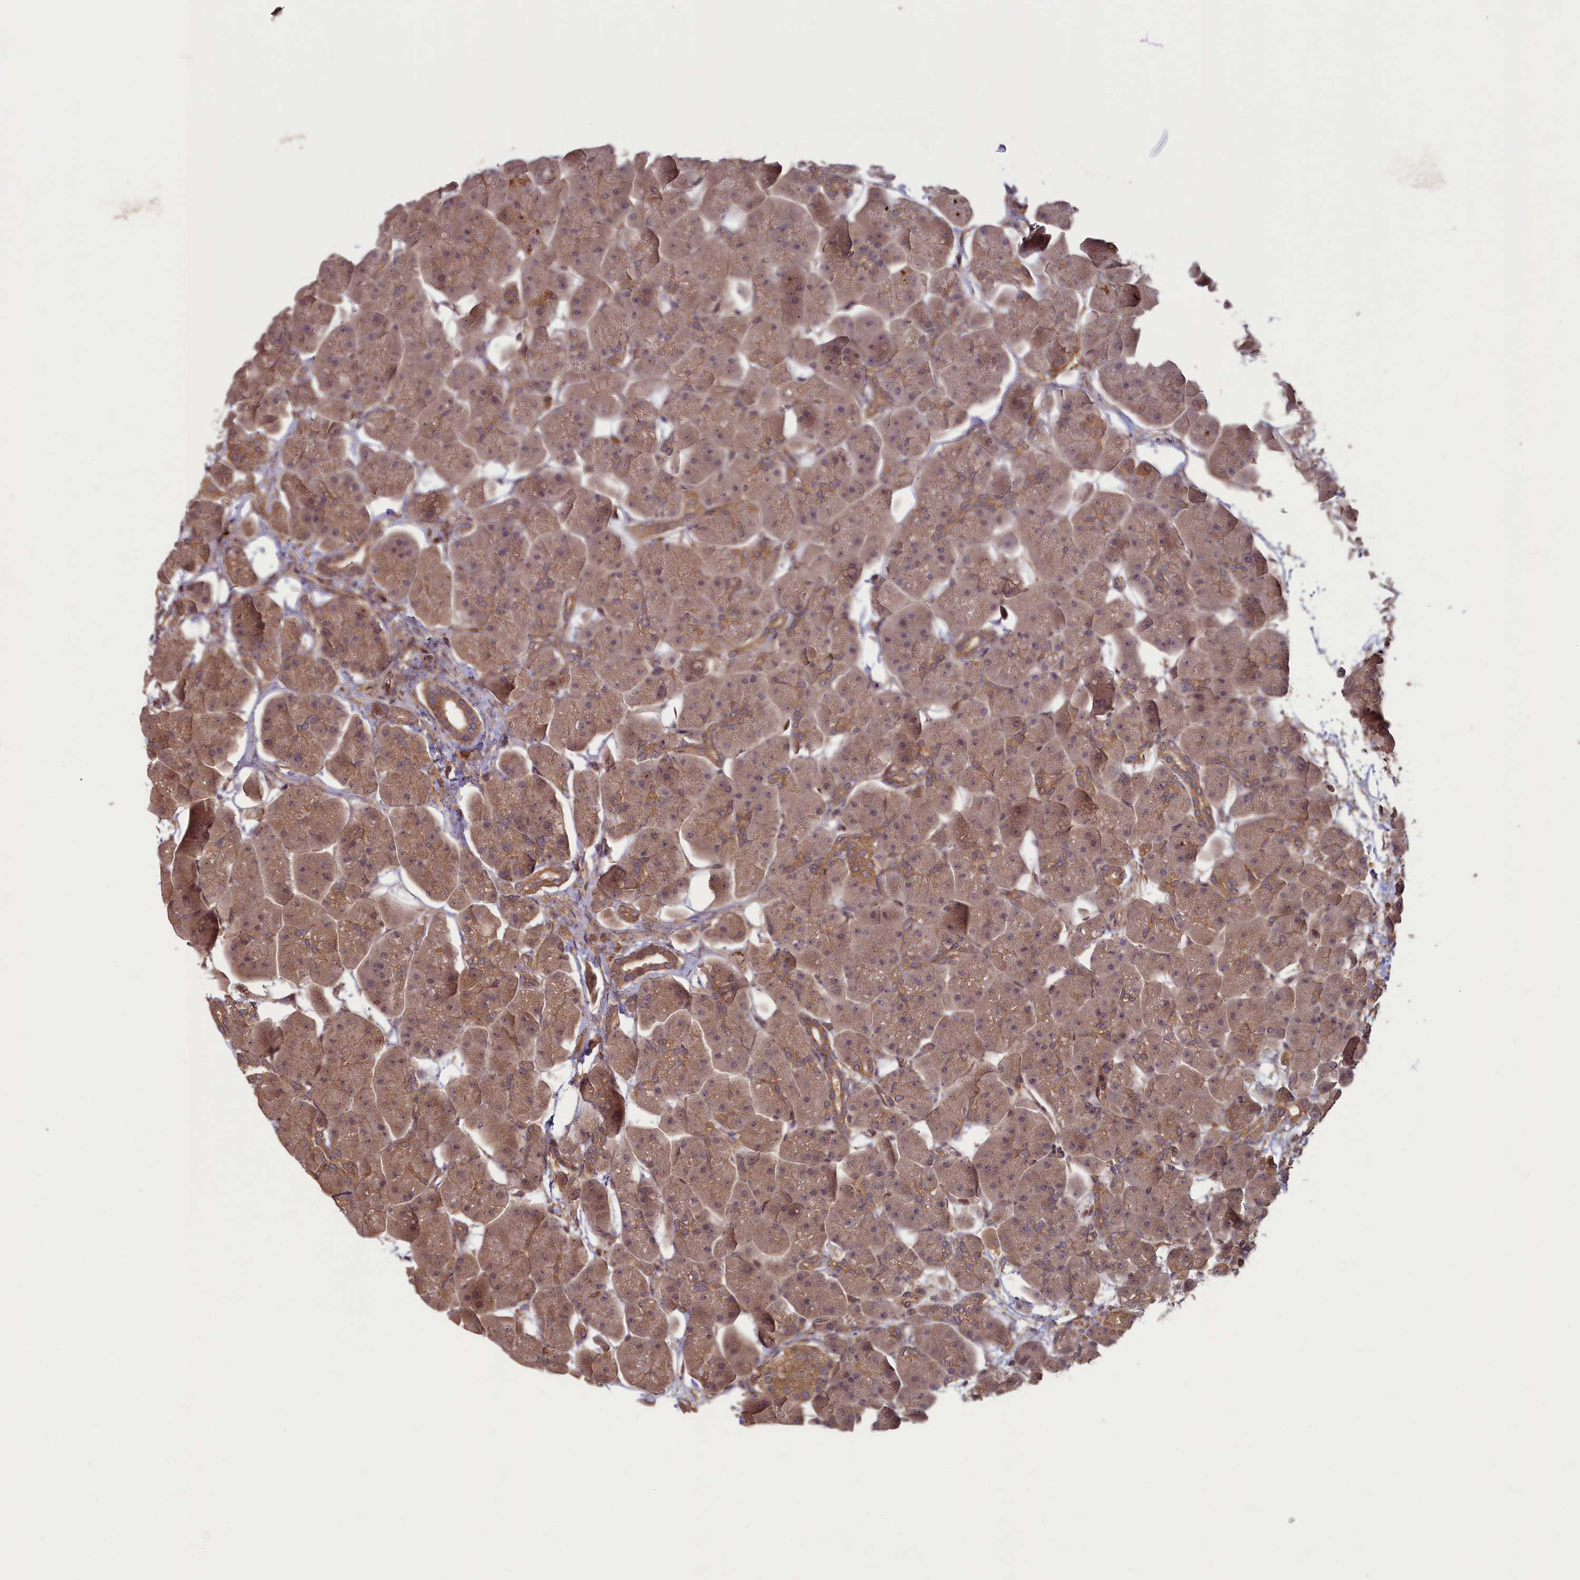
{"staining": {"intensity": "moderate", "quantity": ">75%", "location": "cytoplasmic/membranous"}, "tissue": "pancreas", "cell_type": "Exocrine glandular cells", "image_type": "normal", "snomed": [{"axis": "morphology", "description": "Normal tissue, NOS"}, {"axis": "topography", "description": "Pancreas"}], "caption": "Immunohistochemistry of normal human pancreas displays medium levels of moderate cytoplasmic/membranous positivity in approximately >75% of exocrine glandular cells. Using DAB (brown) and hematoxylin (blue) stains, captured at high magnification using brightfield microscopy.", "gene": "CIAO2B", "patient": {"sex": "male", "age": 66}}